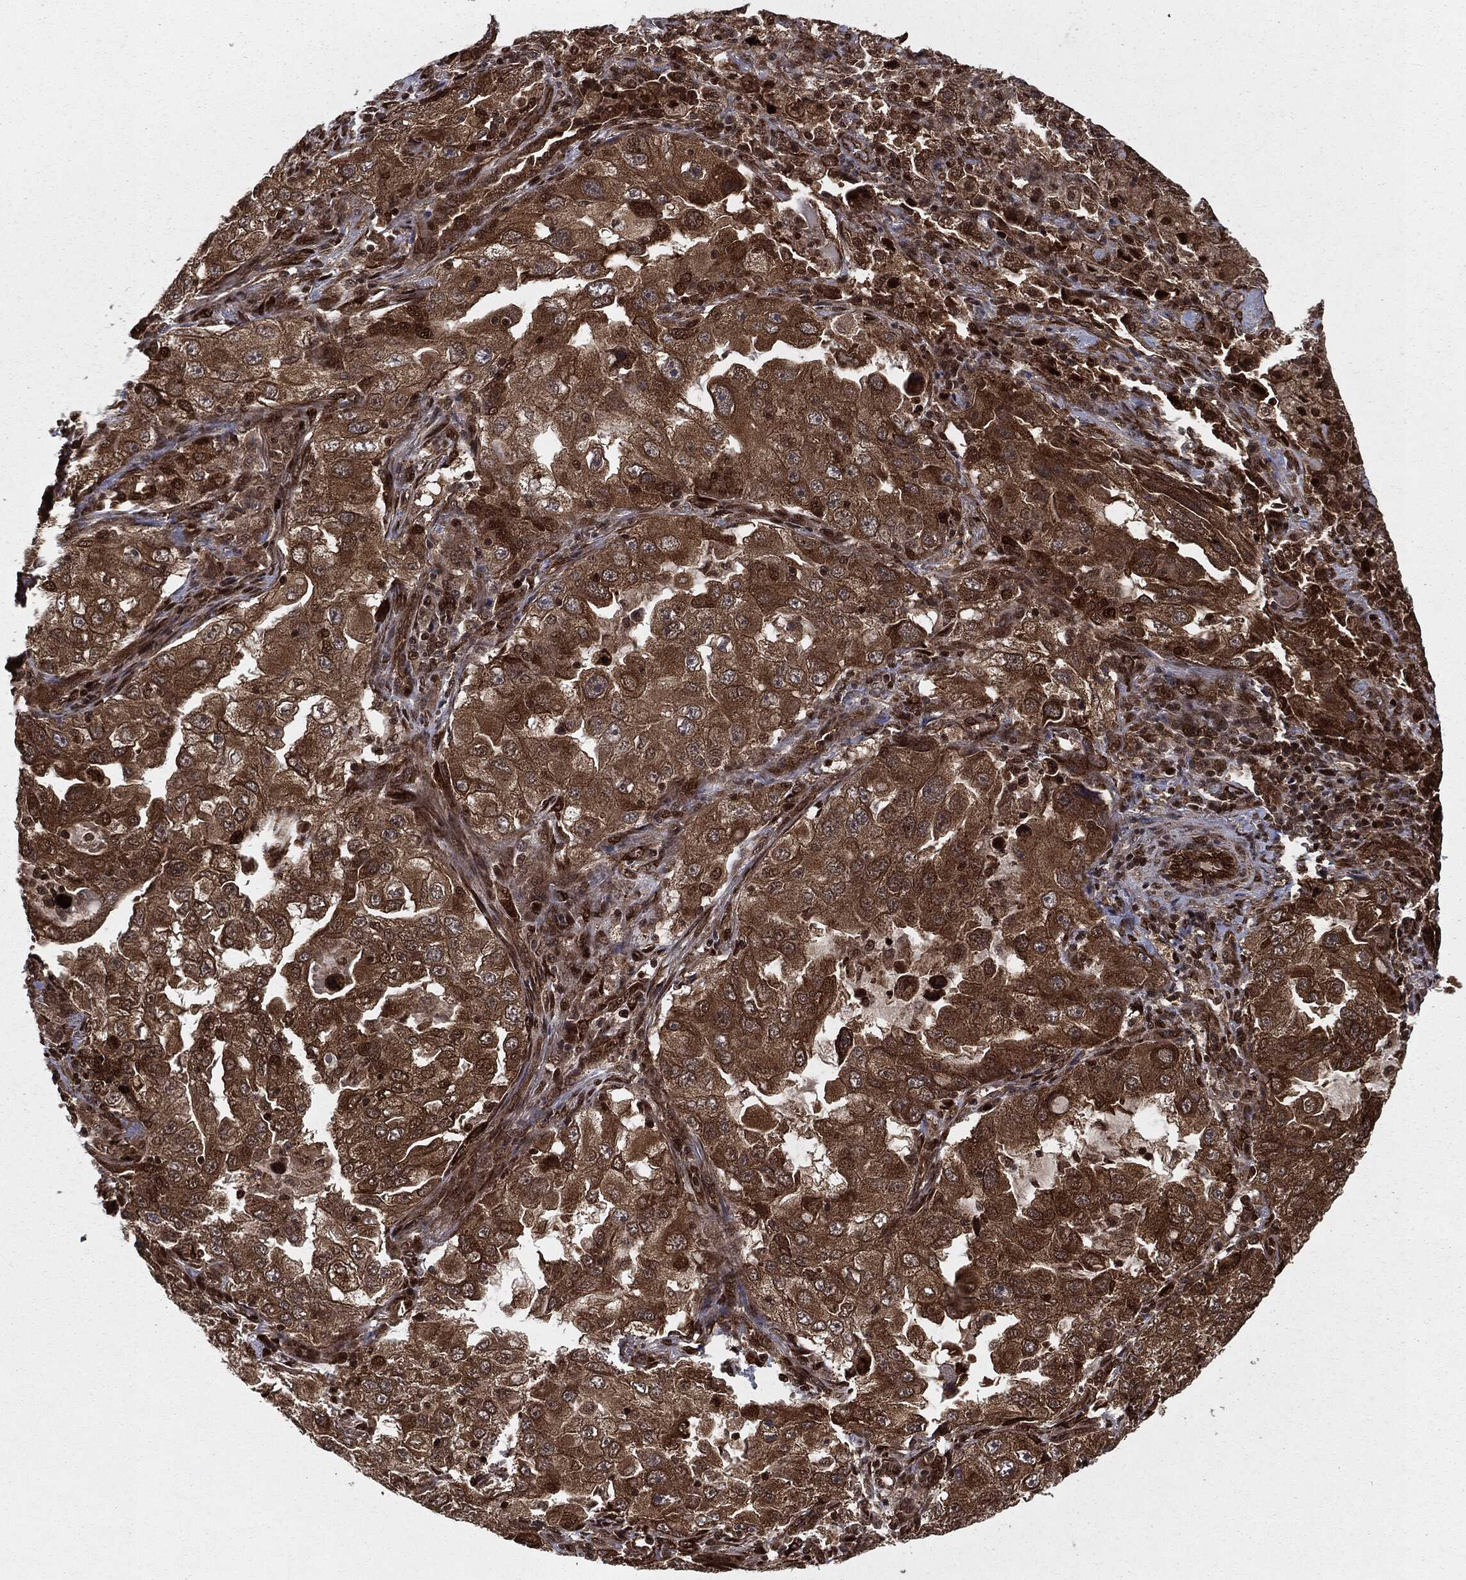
{"staining": {"intensity": "strong", "quantity": "<25%", "location": "cytoplasmic/membranous,nuclear"}, "tissue": "lung cancer", "cell_type": "Tumor cells", "image_type": "cancer", "snomed": [{"axis": "morphology", "description": "Adenocarcinoma, NOS"}, {"axis": "topography", "description": "Lung"}], "caption": "DAB immunohistochemical staining of human adenocarcinoma (lung) displays strong cytoplasmic/membranous and nuclear protein staining in about <25% of tumor cells.", "gene": "RANBP9", "patient": {"sex": "female", "age": 61}}